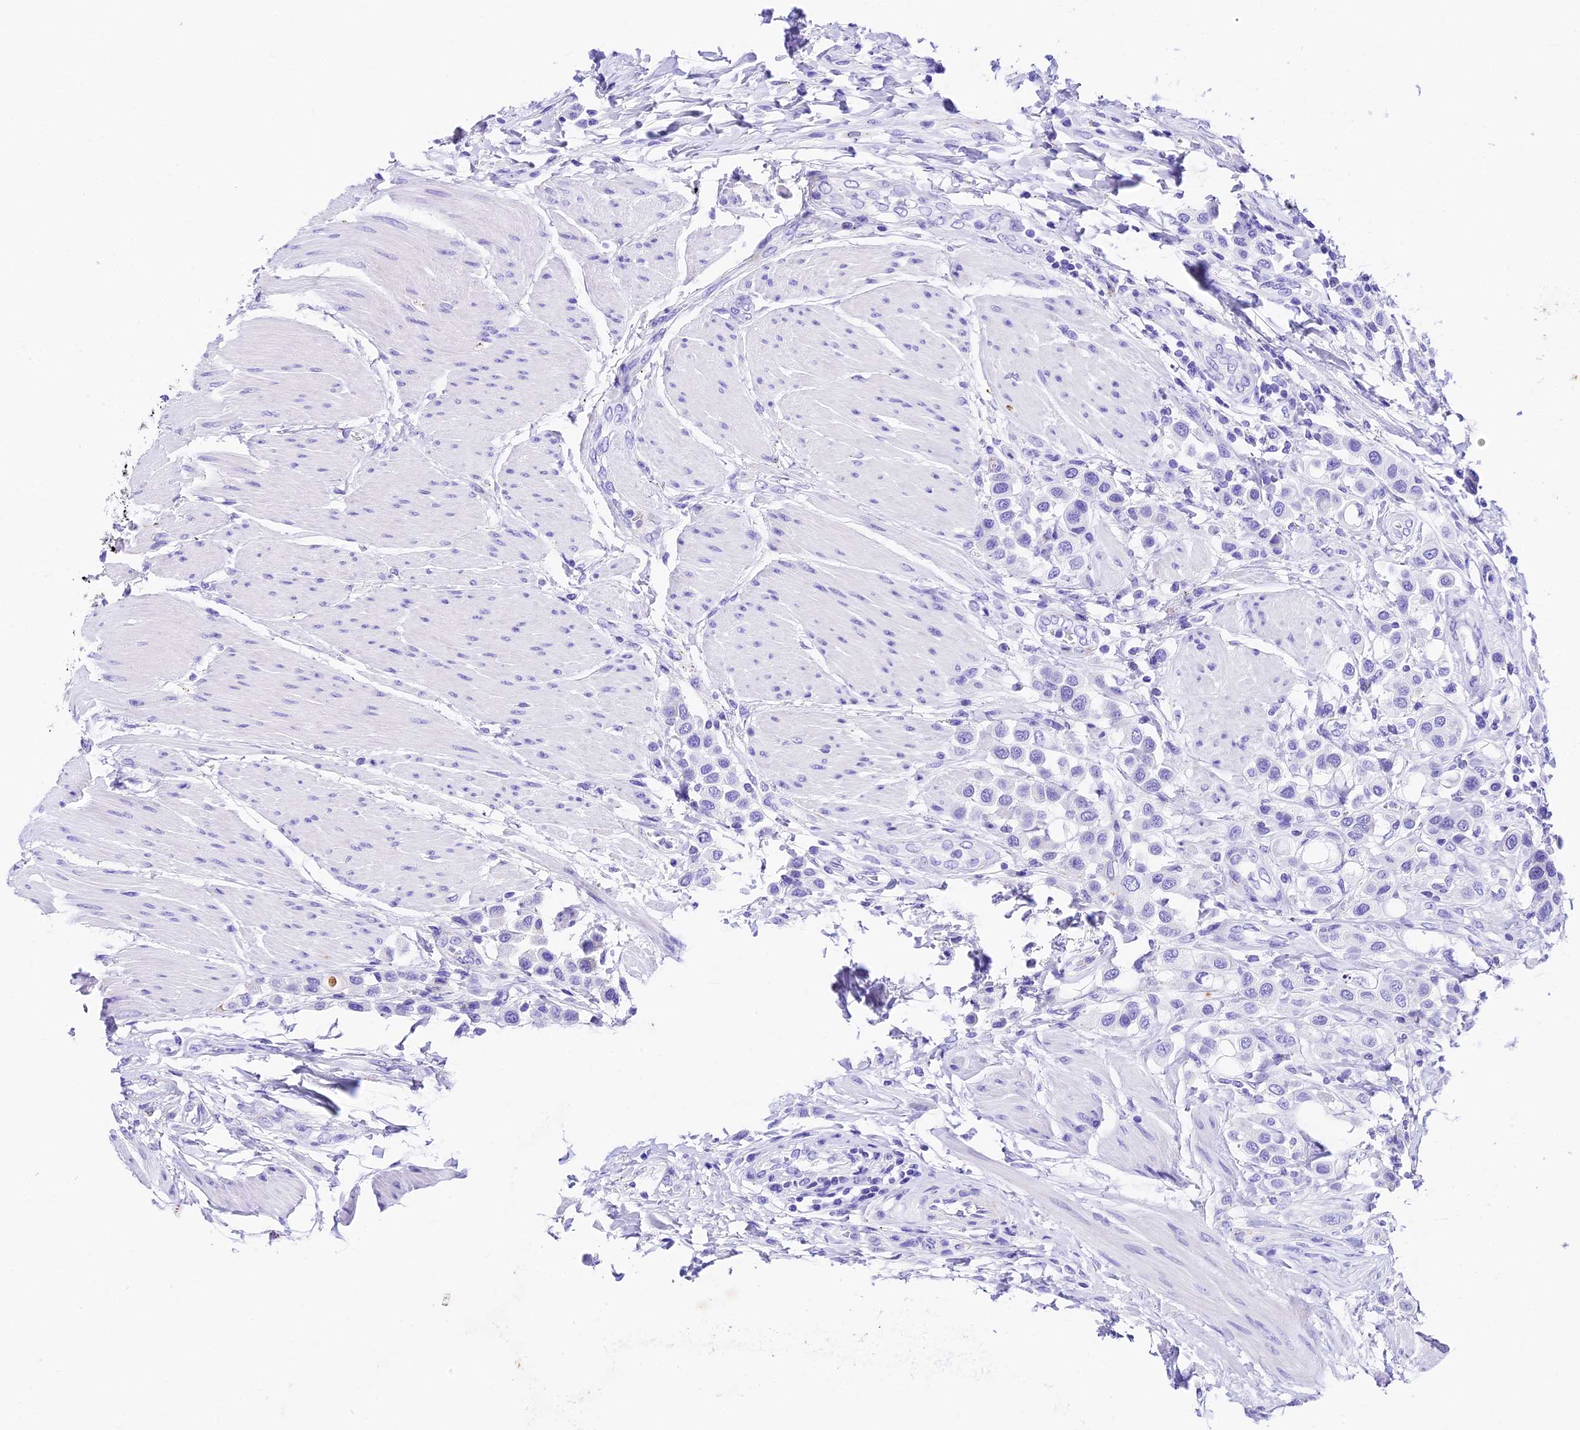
{"staining": {"intensity": "negative", "quantity": "none", "location": "none"}, "tissue": "urothelial cancer", "cell_type": "Tumor cells", "image_type": "cancer", "snomed": [{"axis": "morphology", "description": "Urothelial carcinoma, High grade"}, {"axis": "topography", "description": "Urinary bladder"}], "caption": "Urothelial cancer stained for a protein using immunohistochemistry (IHC) shows no staining tumor cells.", "gene": "PSG11", "patient": {"sex": "male", "age": 50}}